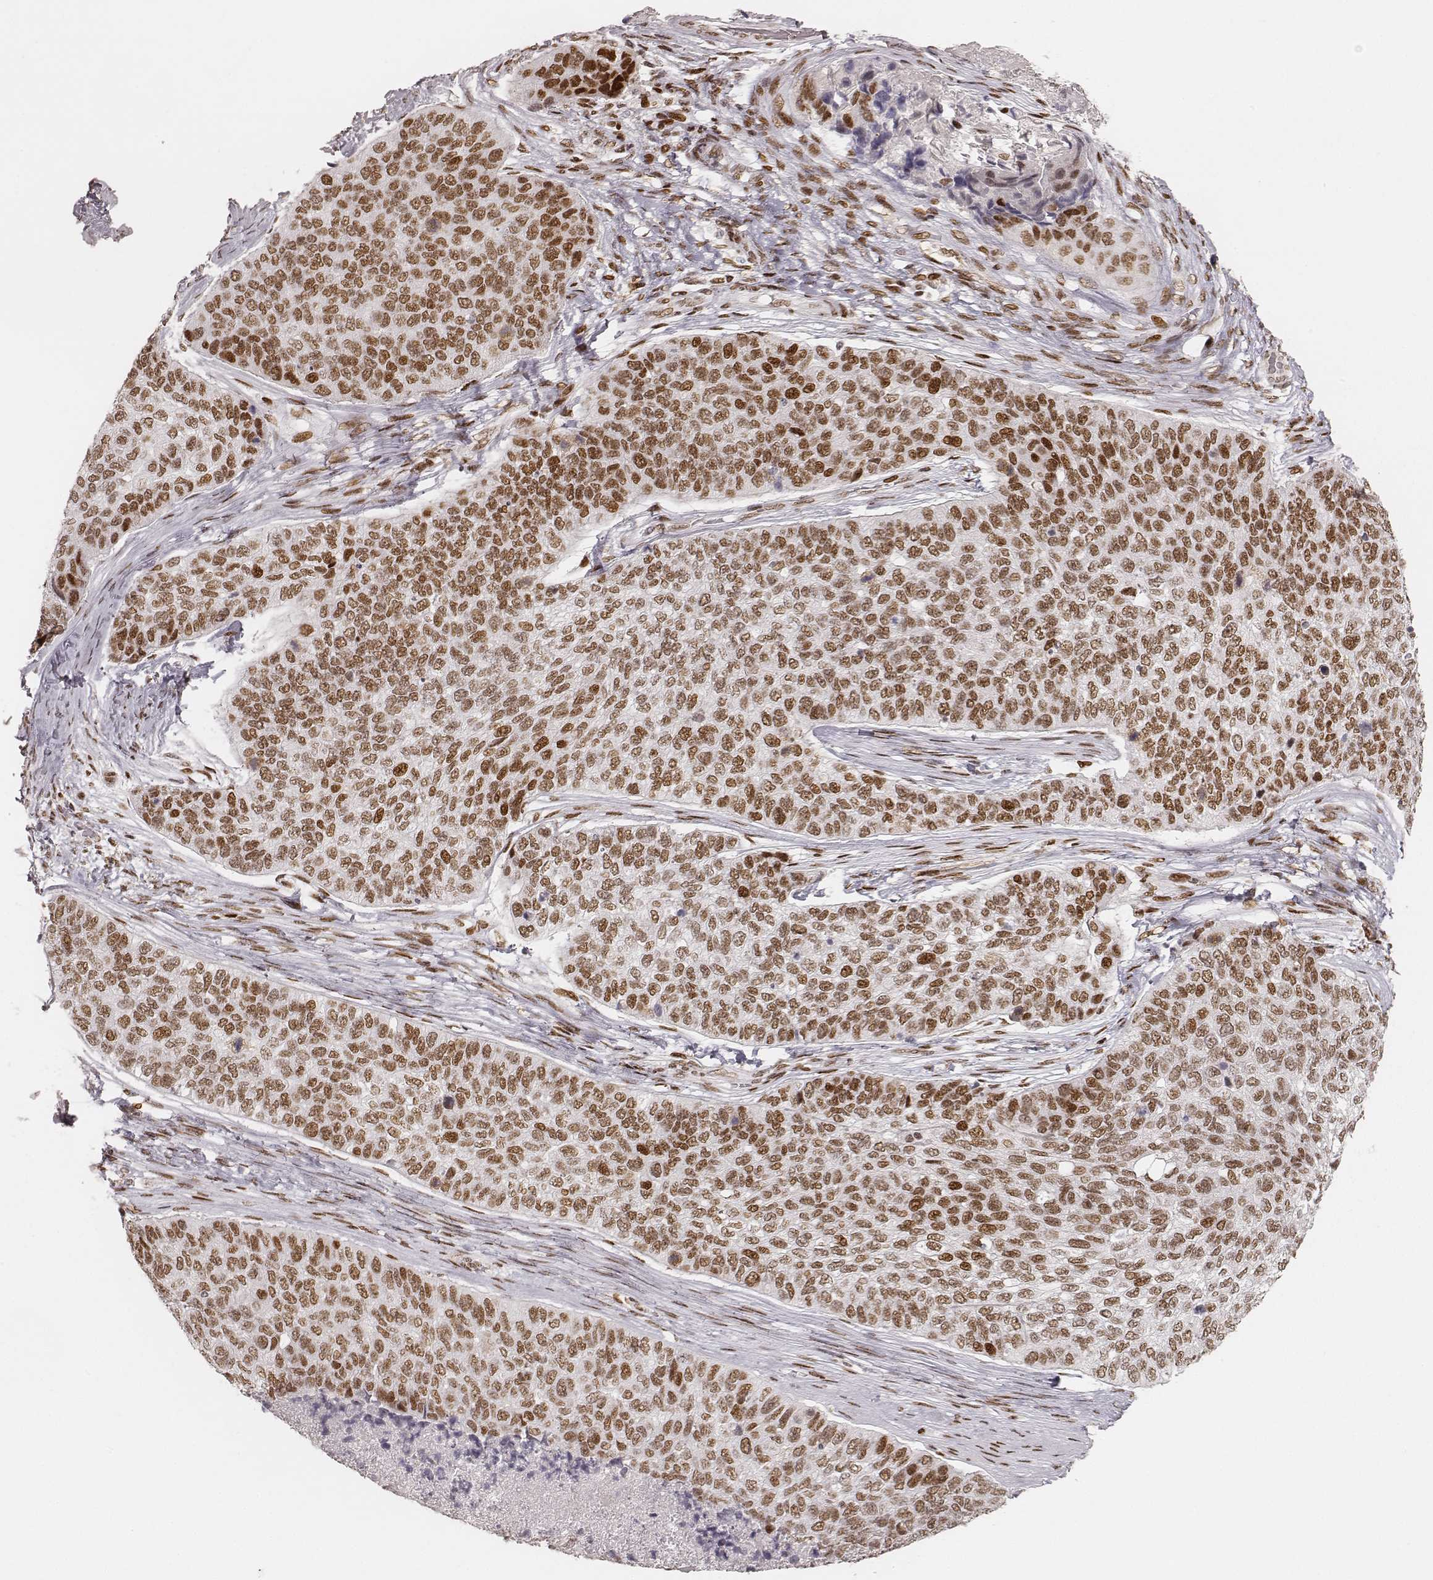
{"staining": {"intensity": "strong", "quantity": ">75%", "location": "nuclear"}, "tissue": "lung cancer", "cell_type": "Tumor cells", "image_type": "cancer", "snomed": [{"axis": "morphology", "description": "Squamous cell carcinoma, NOS"}, {"axis": "topography", "description": "Lung"}], "caption": "Lung cancer was stained to show a protein in brown. There is high levels of strong nuclear expression in about >75% of tumor cells.", "gene": "HNRNPC", "patient": {"sex": "male", "age": 69}}